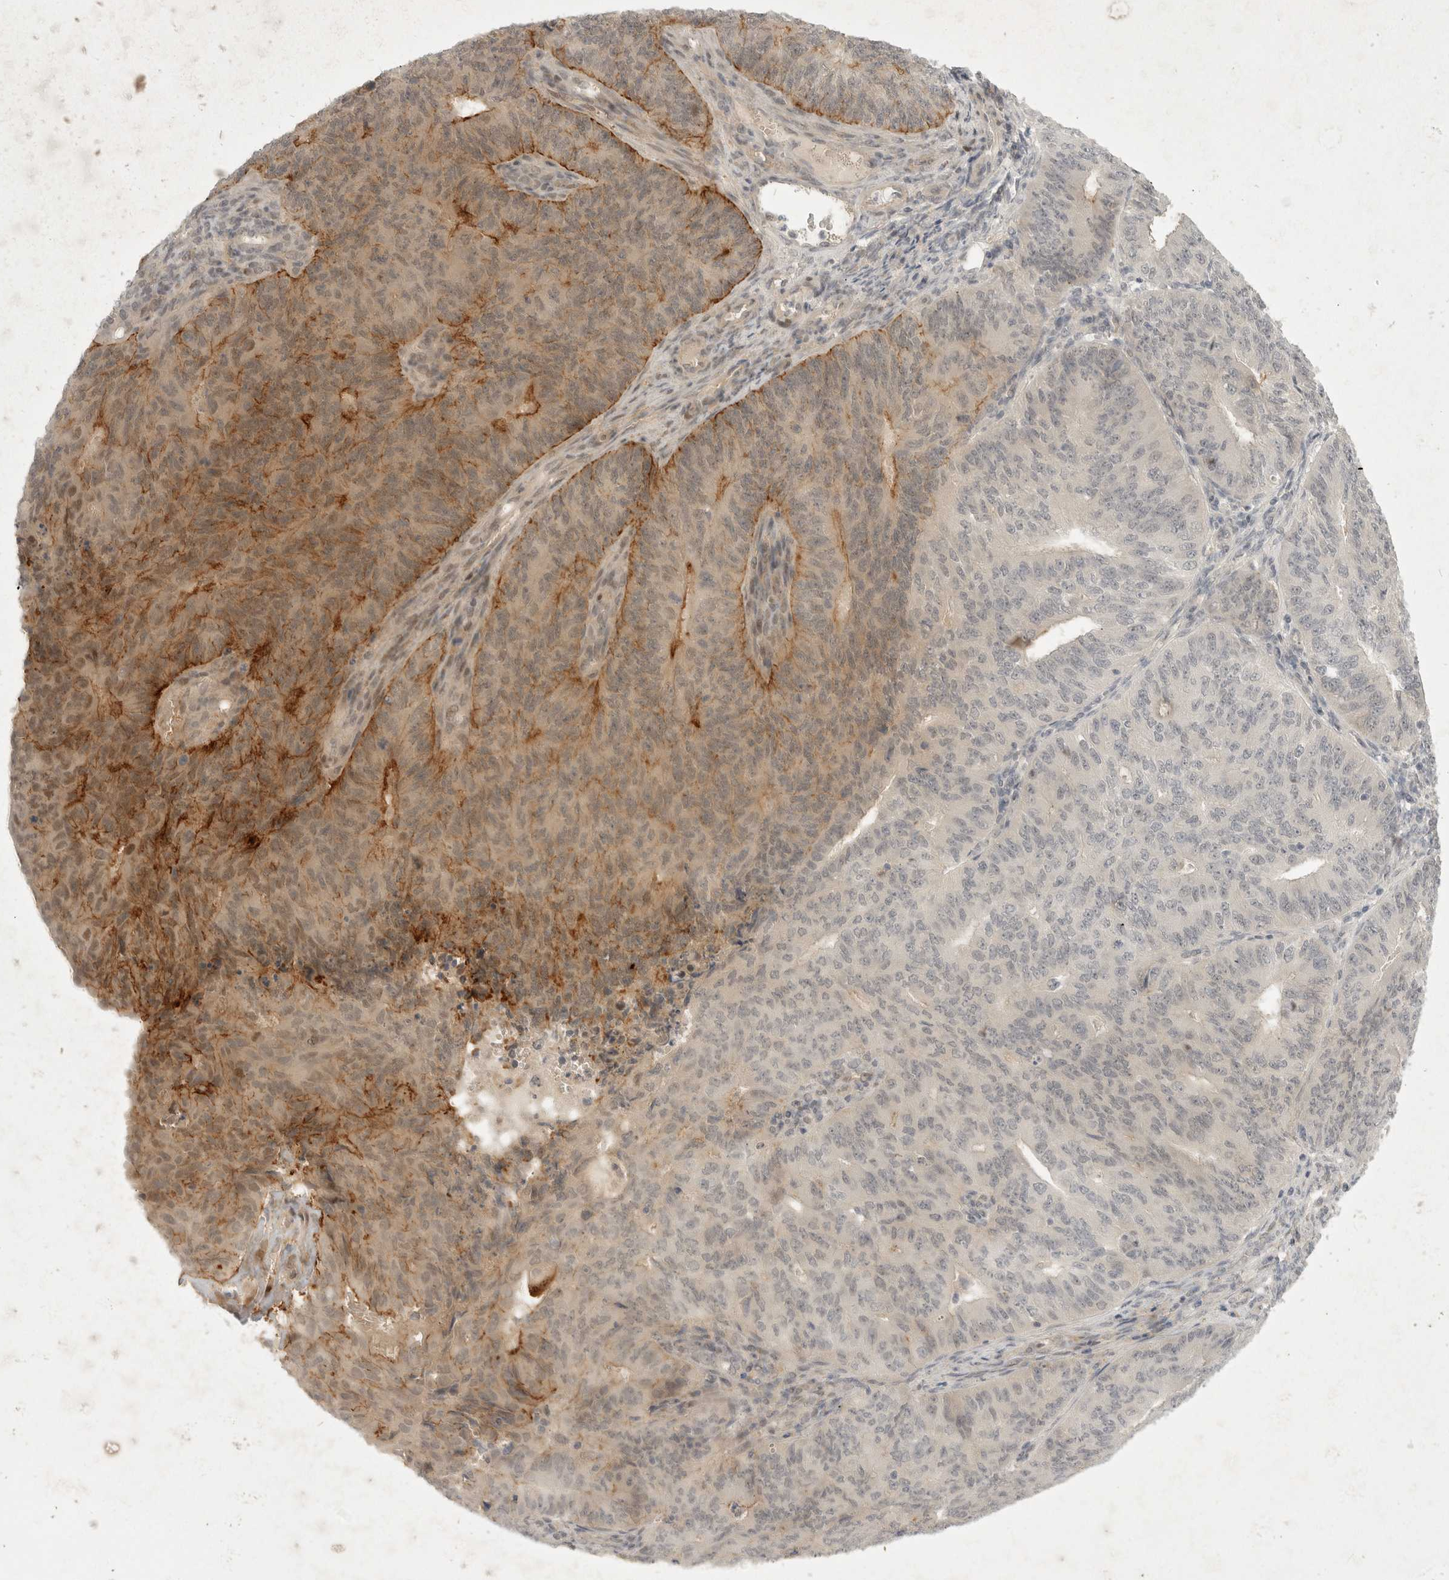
{"staining": {"intensity": "moderate", "quantity": "25%-75%", "location": "cytoplasmic/membranous"}, "tissue": "endometrial cancer", "cell_type": "Tumor cells", "image_type": "cancer", "snomed": [{"axis": "morphology", "description": "Adenocarcinoma, NOS"}, {"axis": "topography", "description": "Endometrium"}], "caption": "DAB immunohistochemical staining of human endometrial cancer (adenocarcinoma) reveals moderate cytoplasmic/membranous protein staining in approximately 25%-75% of tumor cells.", "gene": "TOM1L2", "patient": {"sex": "female", "age": 32}}